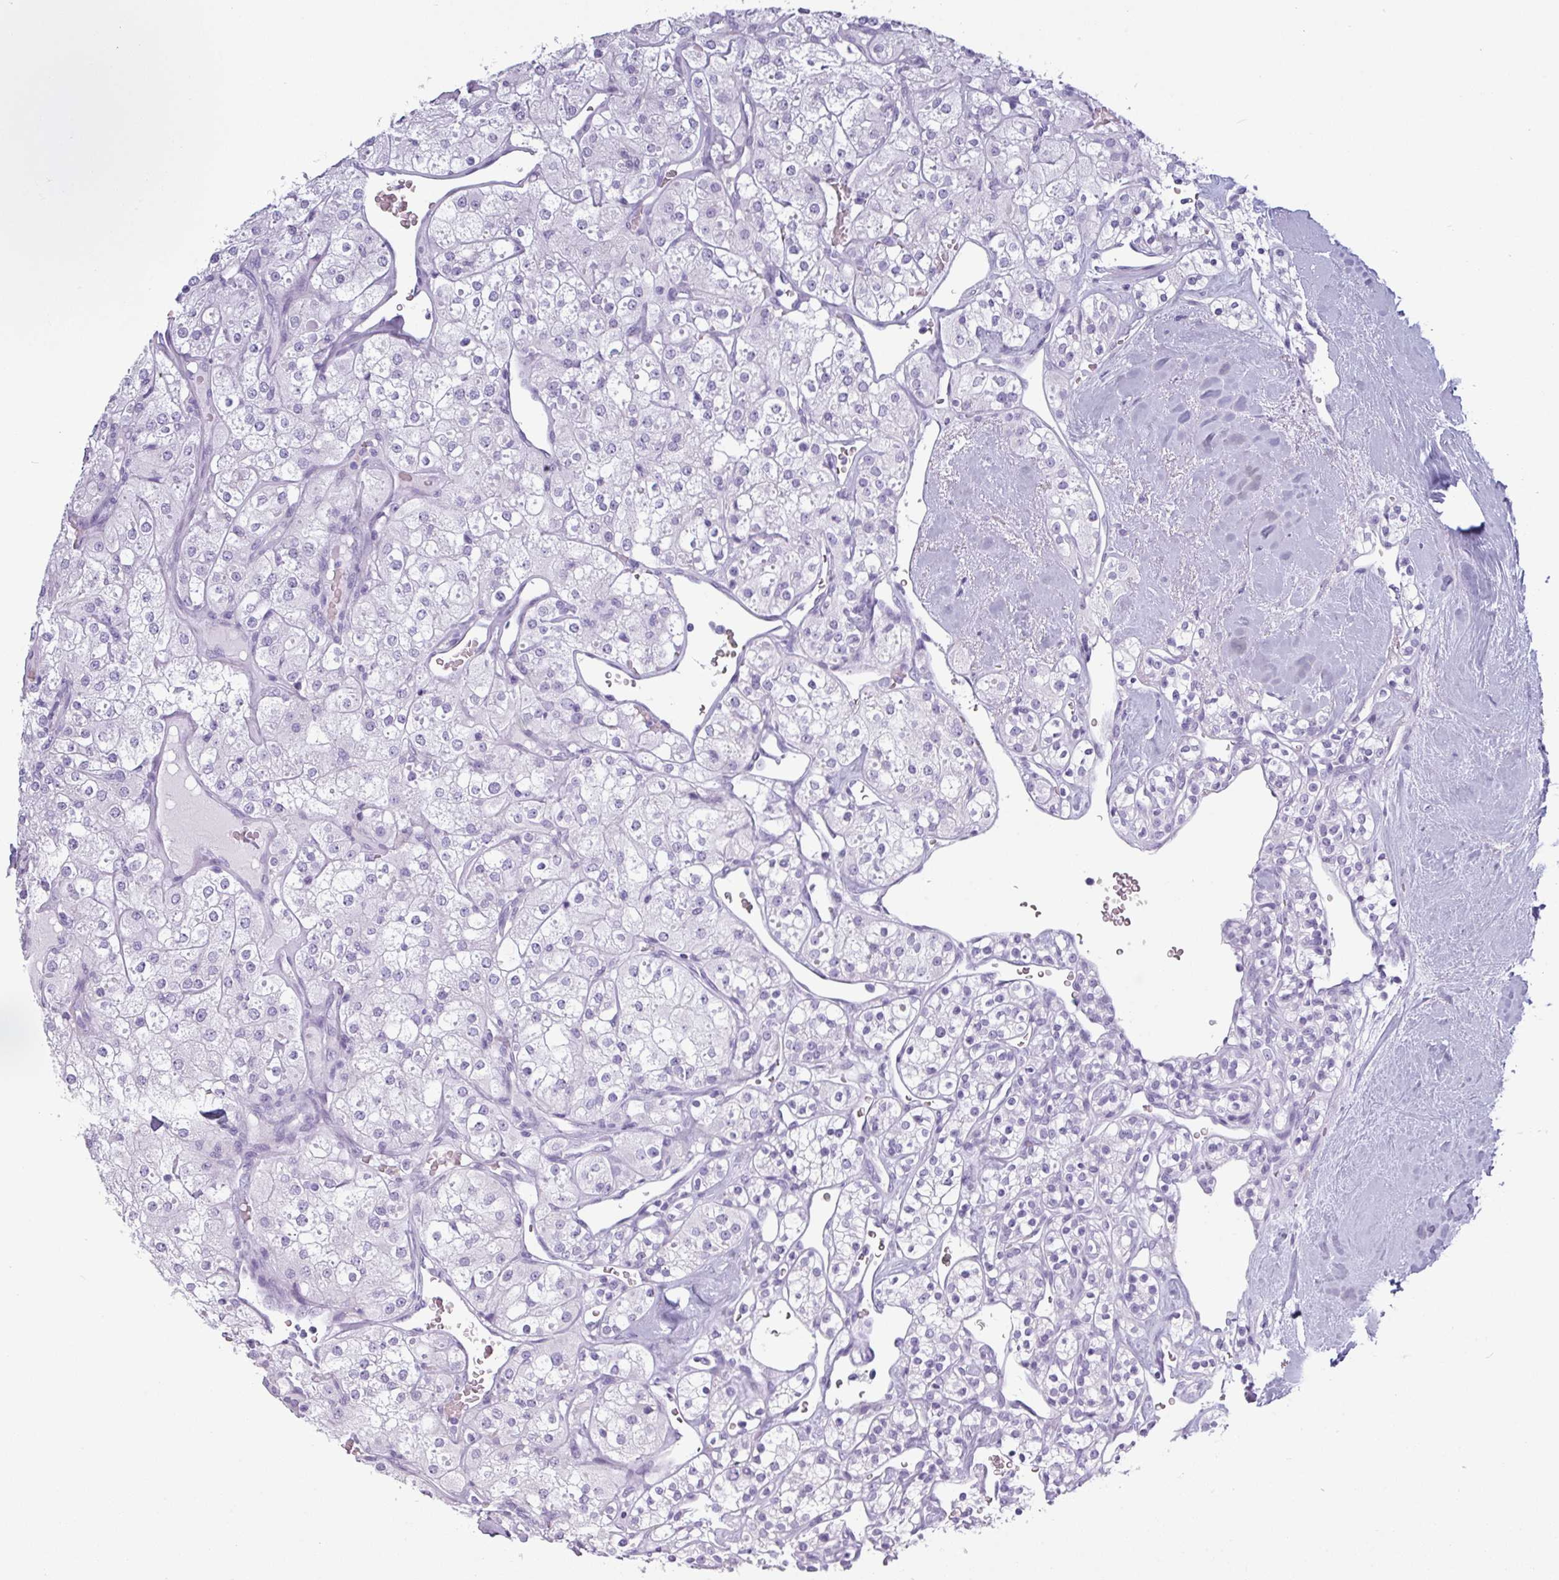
{"staining": {"intensity": "negative", "quantity": "none", "location": "none"}, "tissue": "renal cancer", "cell_type": "Tumor cells", "image_type": "cancer", "snomed": [{"axis": "morphology", "description": "Adenocarcinoma, NOS"}, {"axis": "topography", "description": "Kidney"}], "caption": "Immunohistochemistry (IHC) of adenocarcinoma (renal) displays no expression in tumor cells. (Stains: DAB immunohistochemistry (IHC) with hematoxylin counter stain, Microscopy: brightfield microscopy at high magnification).", "gene": "CRYBB2", "patient": {"sex": "male", "age": 77}}